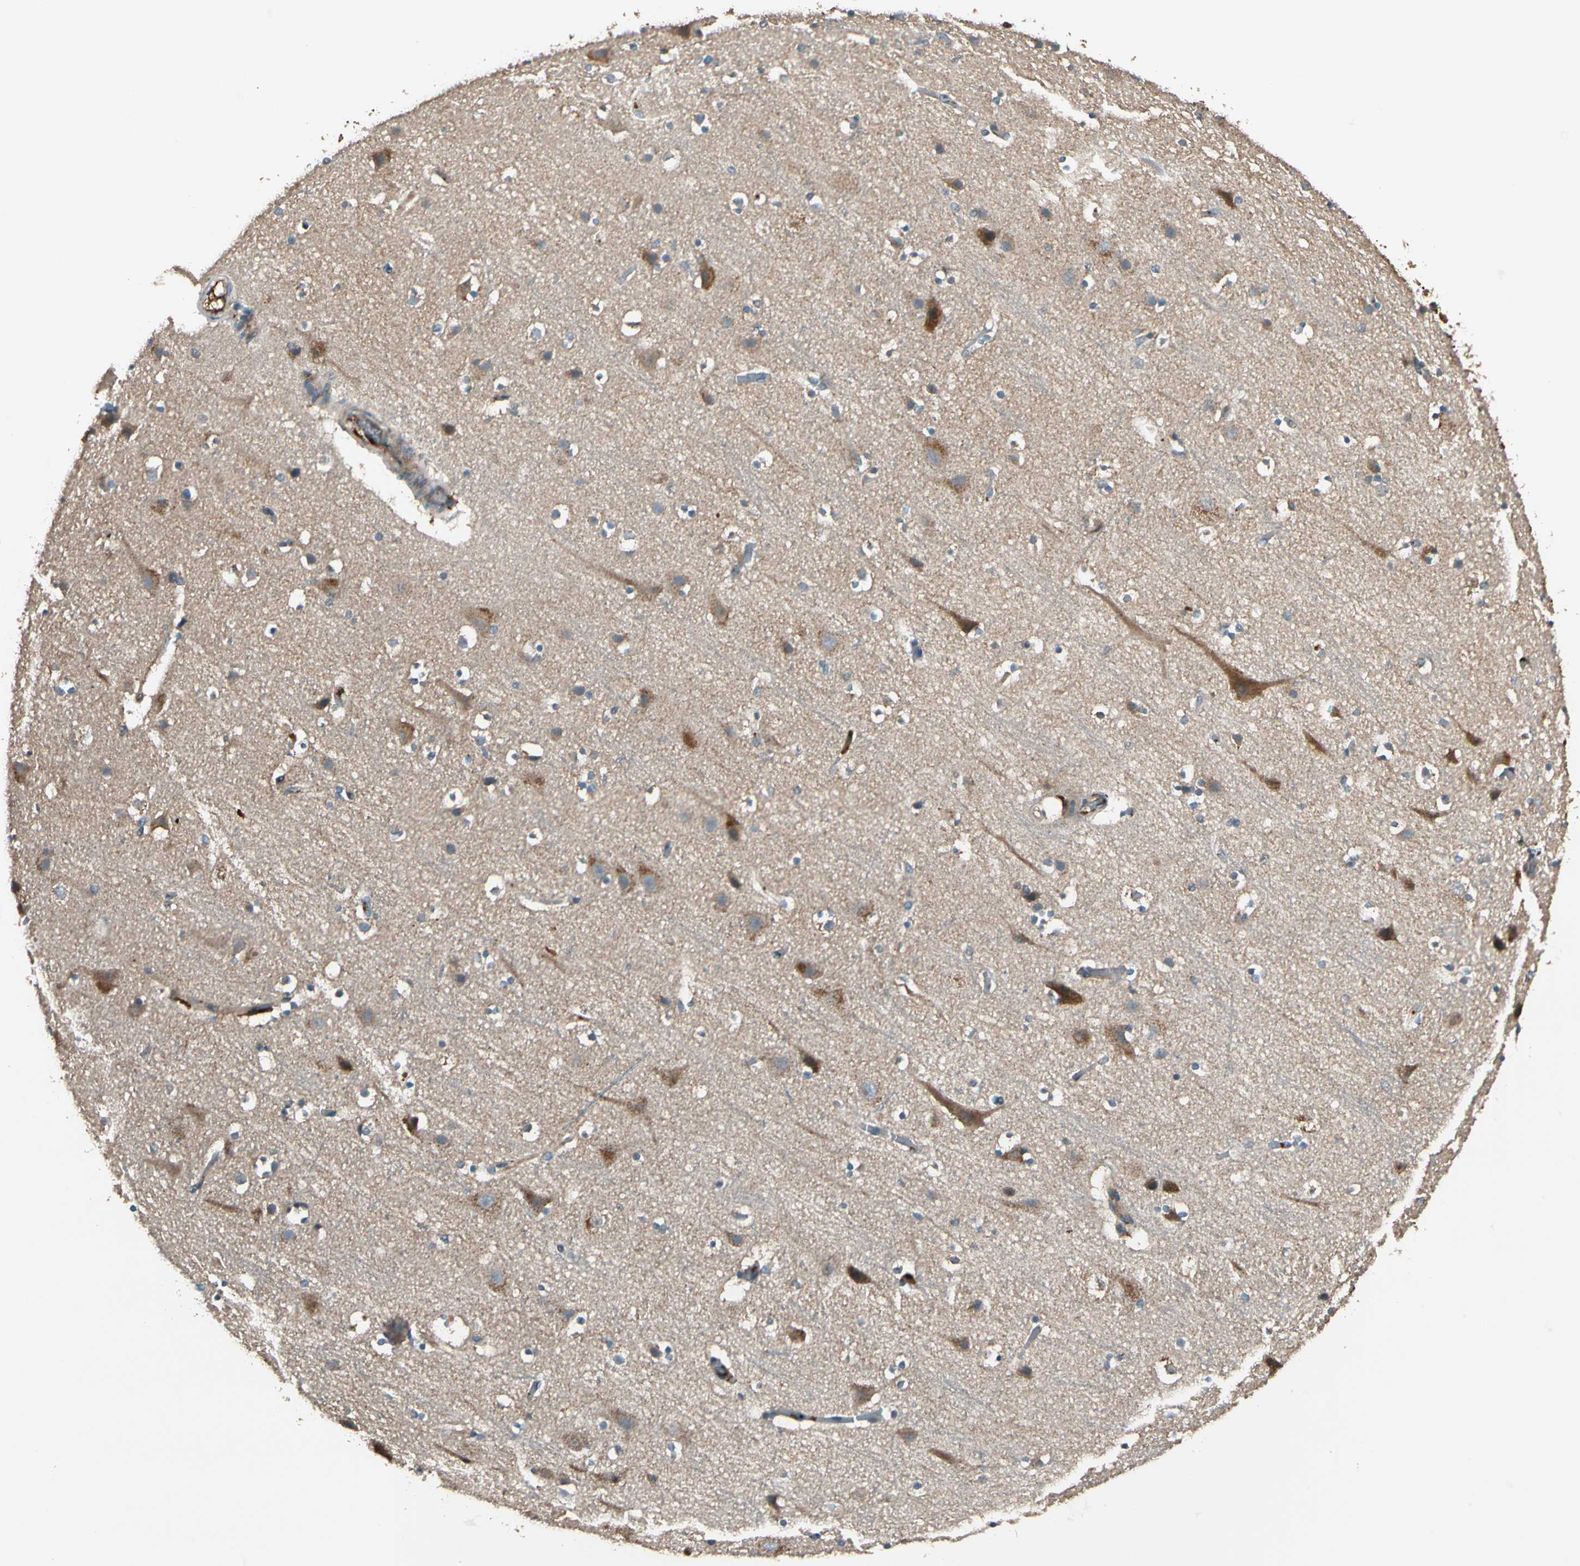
{"staining": {"intensity": "moderate", "quantity": ">75%", "location": "cytoplasmic/membranous"}, "tissue": "cerebral cortex", "cell_type": "Endothelial cells", "image_type": "normal", "snomed": [{"axis": "morphology", "description": "Normal tissue, NOS"}, {"axis": "topography", "description": "Cerebral cortex"}], "caption": "A brown stain labels moderate cytoplasmic/membranous positivity of a protein in endothelial cells of unremarkable human cerebral cortex. The staining was performed using DAB to visualize the protein expression in brown, while the nuclei were stained in blue with hematoxylin (Magnification: 20x).", "gene": "STX11", "patient": {"sex": "male", "age": 45}}